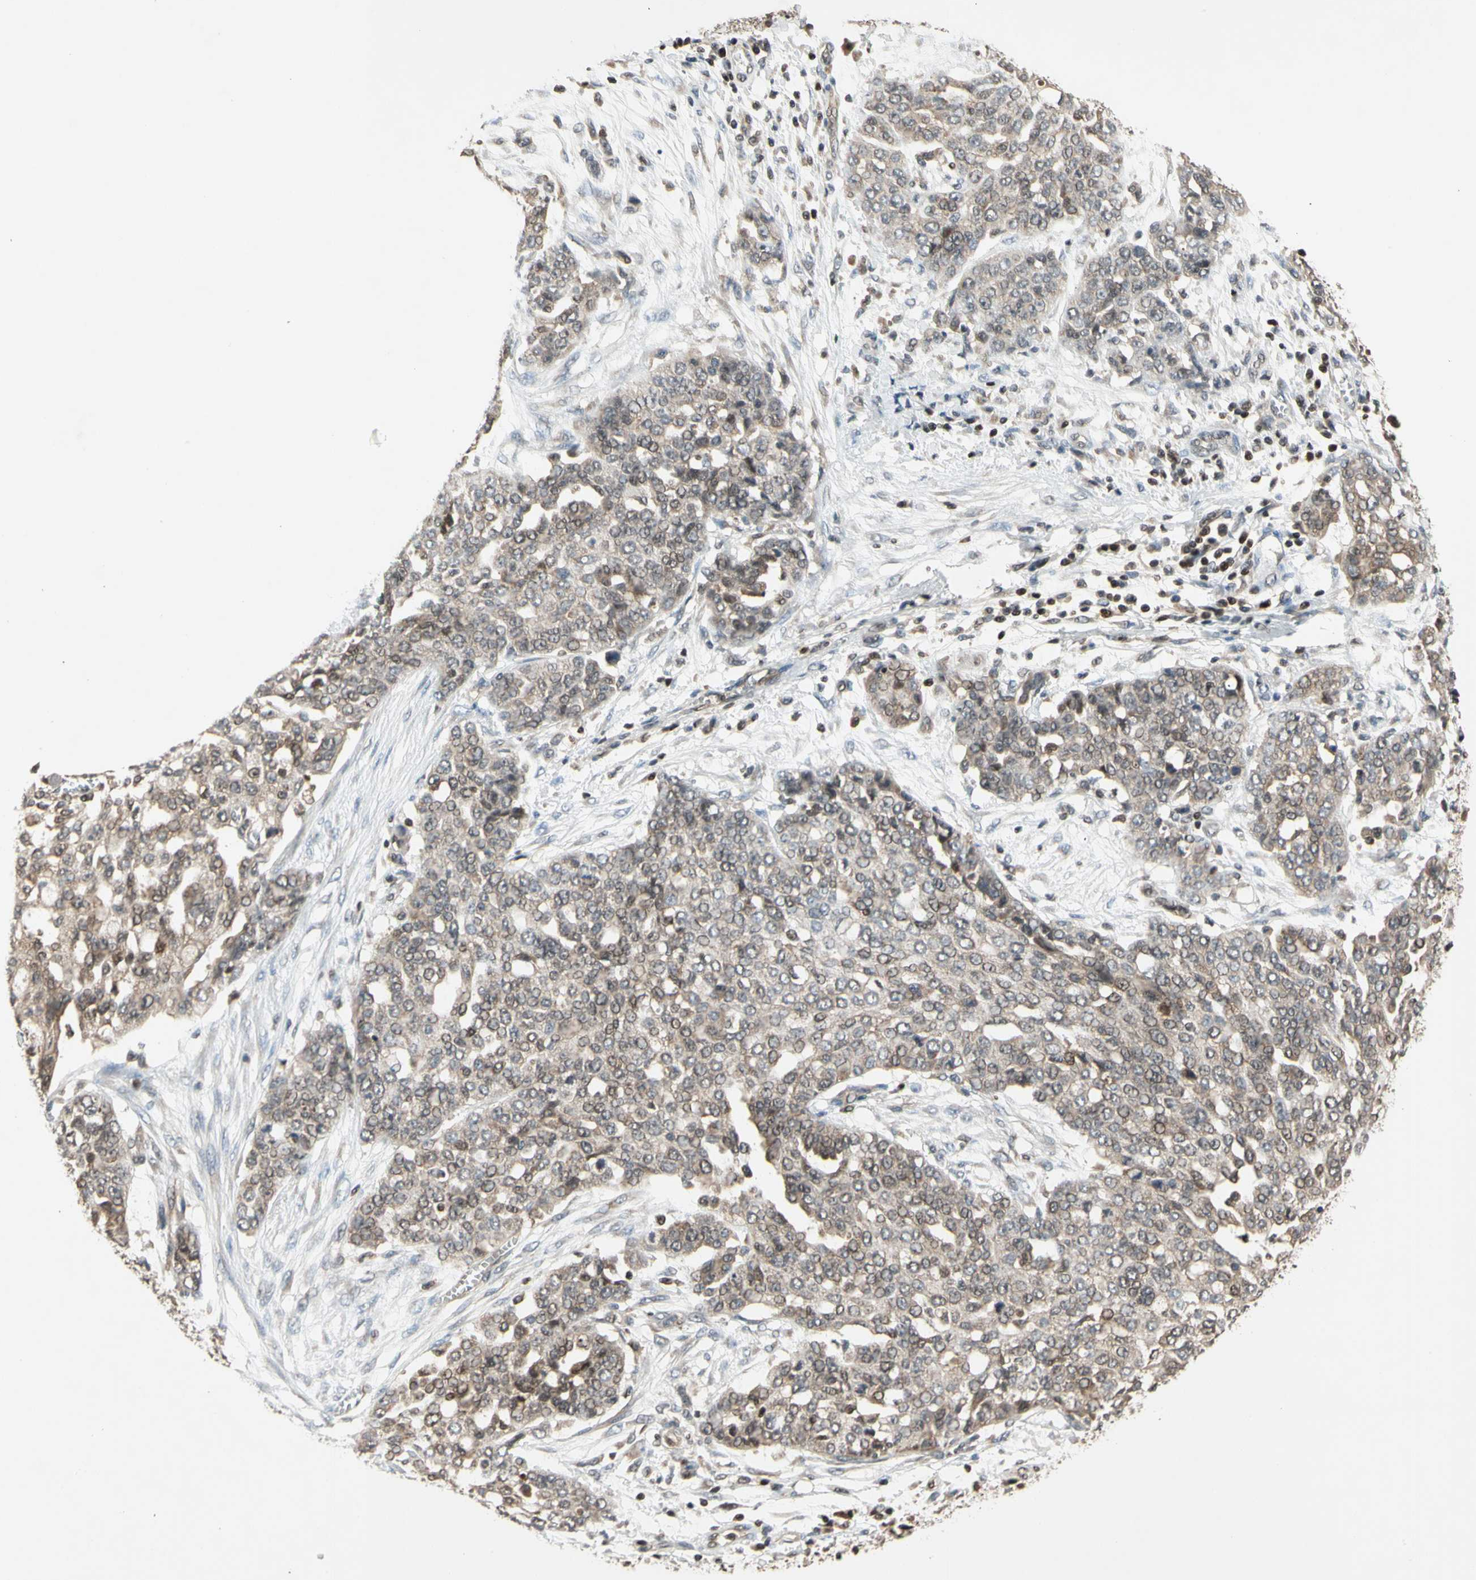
{"staining": {"intensity": "weak", "quantity": ">75%", "location": "cytoplasmic/membranous"}, "tissue": "ovarian cancer", "cell_type": "Tumor cells", "image_type": "cancer", "snomed": [{"axis": "morphology", "description": "Cystadenocarcinoma, serous, NOS"}, {"axis": "topography", "description": "Soft tissue"}, {"axis": "topography", "description": "Ovary"}], "caption": "Immunohistochemistry (IHC) micrograph of ovarian cancer stained for a protein (brown), which reveals low levels of weak cytoplasmic/membranous expression in about >75% of tumor cells.", "gene": "GSR", "patient": {"sex": "female", "age": 57}}